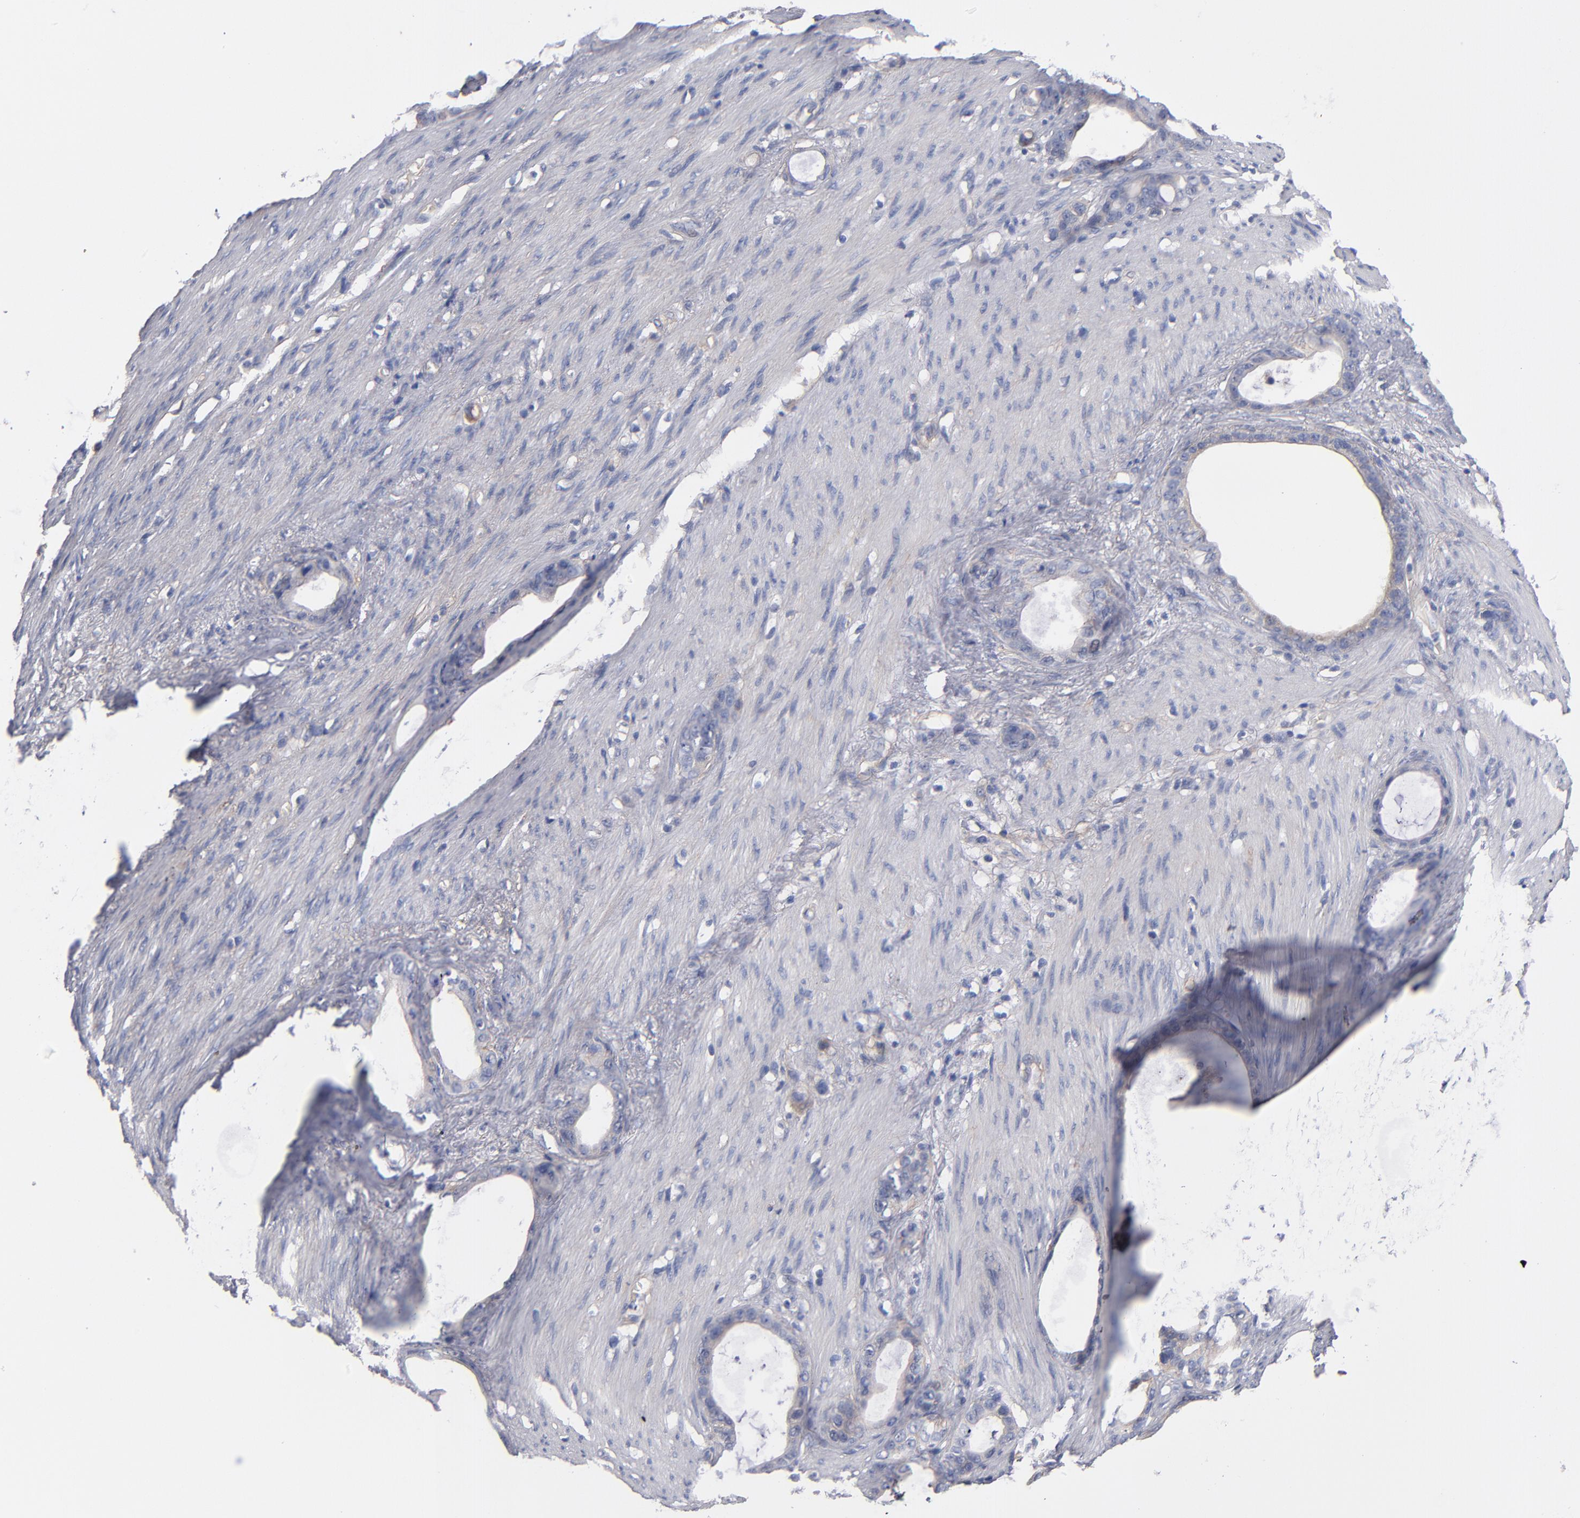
{"staining": {"intensity": "weak", "quantity": "25%-75%", "location": "cytoplasmic/membranous"}, "tissue": "stomach cancer", "cell_type": "Tumor cells", "image_type": "cancer", "snomed": [{"axis": "morphology", "description": "Adenocarcinoma, NOS"}, {"axis": "topography", "description": "Stomach"}], "caption": "Immunohistochemistry (IHC) staining of stomach cancer (adenocarcinoma), which reveals low levels of weak cytoplasmic/membranous positivity in approximately 25%-75% of tumor cells indicating weak cytoplasmic/membranous protein expression. The staining was performed using DAB (3,3'-diaminobenzidine) (brown) for protein detection and nuclei were counterstained in hematoxylin (blue).", "gene": "PLSCR4", "patient": {"sex": "female", "age": 75}}